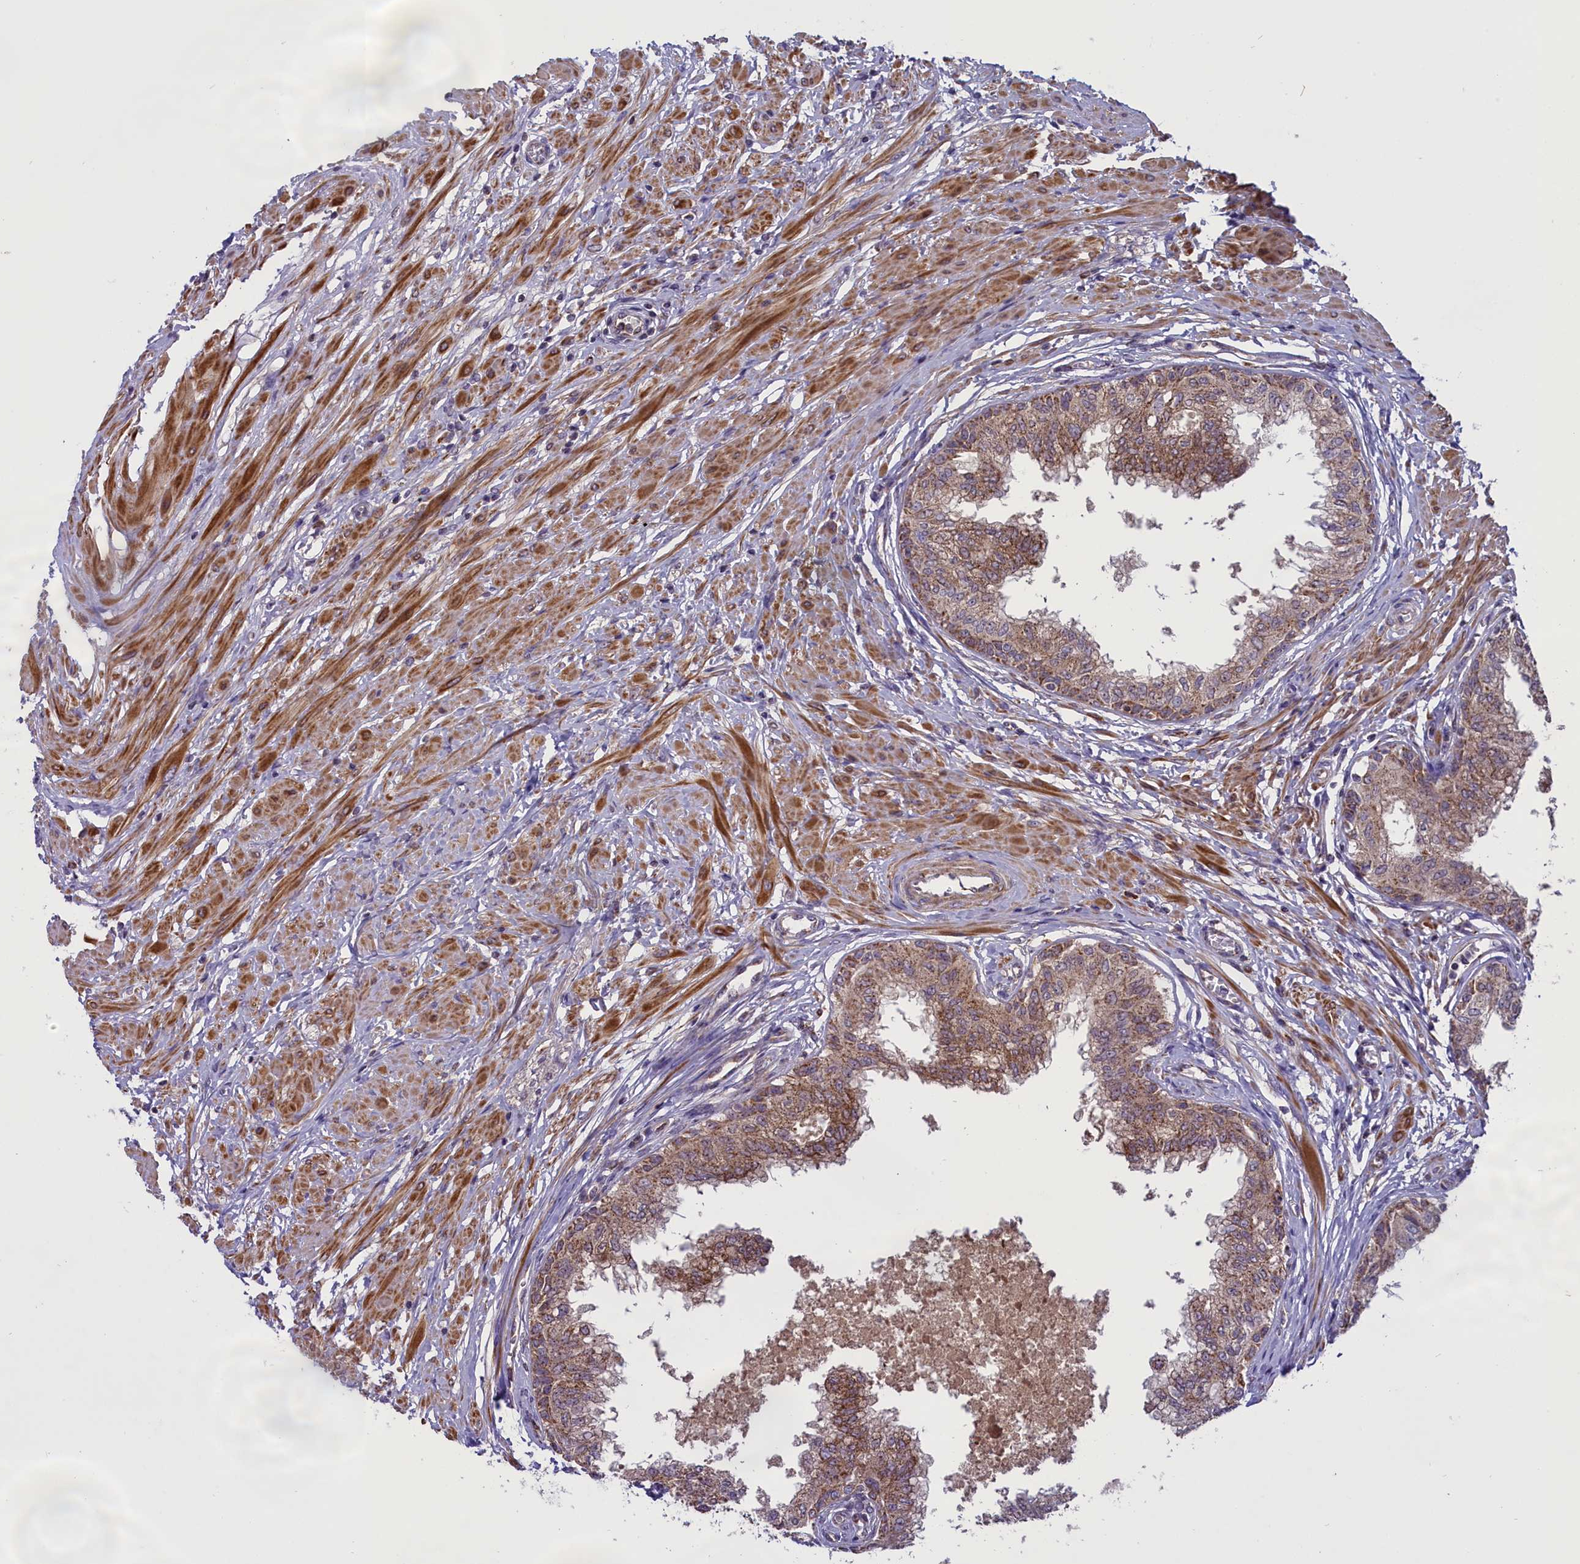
{"staining": {"intensity": "moderate", "quantity": ">75%", "location": "cytoplasmic/membranous"}, "tissue": "prostate", "cell_type": "Glandular cells", "image_type": "normal", "snomed": [{"axis": "morphology", "description": "Normal tissue, NOS"}, {"axis": "topography", "description": "Prostate"}, {"axis": "topography", "description": "Seminal veicle"}], "caption": "Moderate cytoplasmic/membranous staining is present in approximately >75% of glandular cells in benign prostate.", "gene": "GLRX5", "patient": {"sex": "male", "age": 60}}